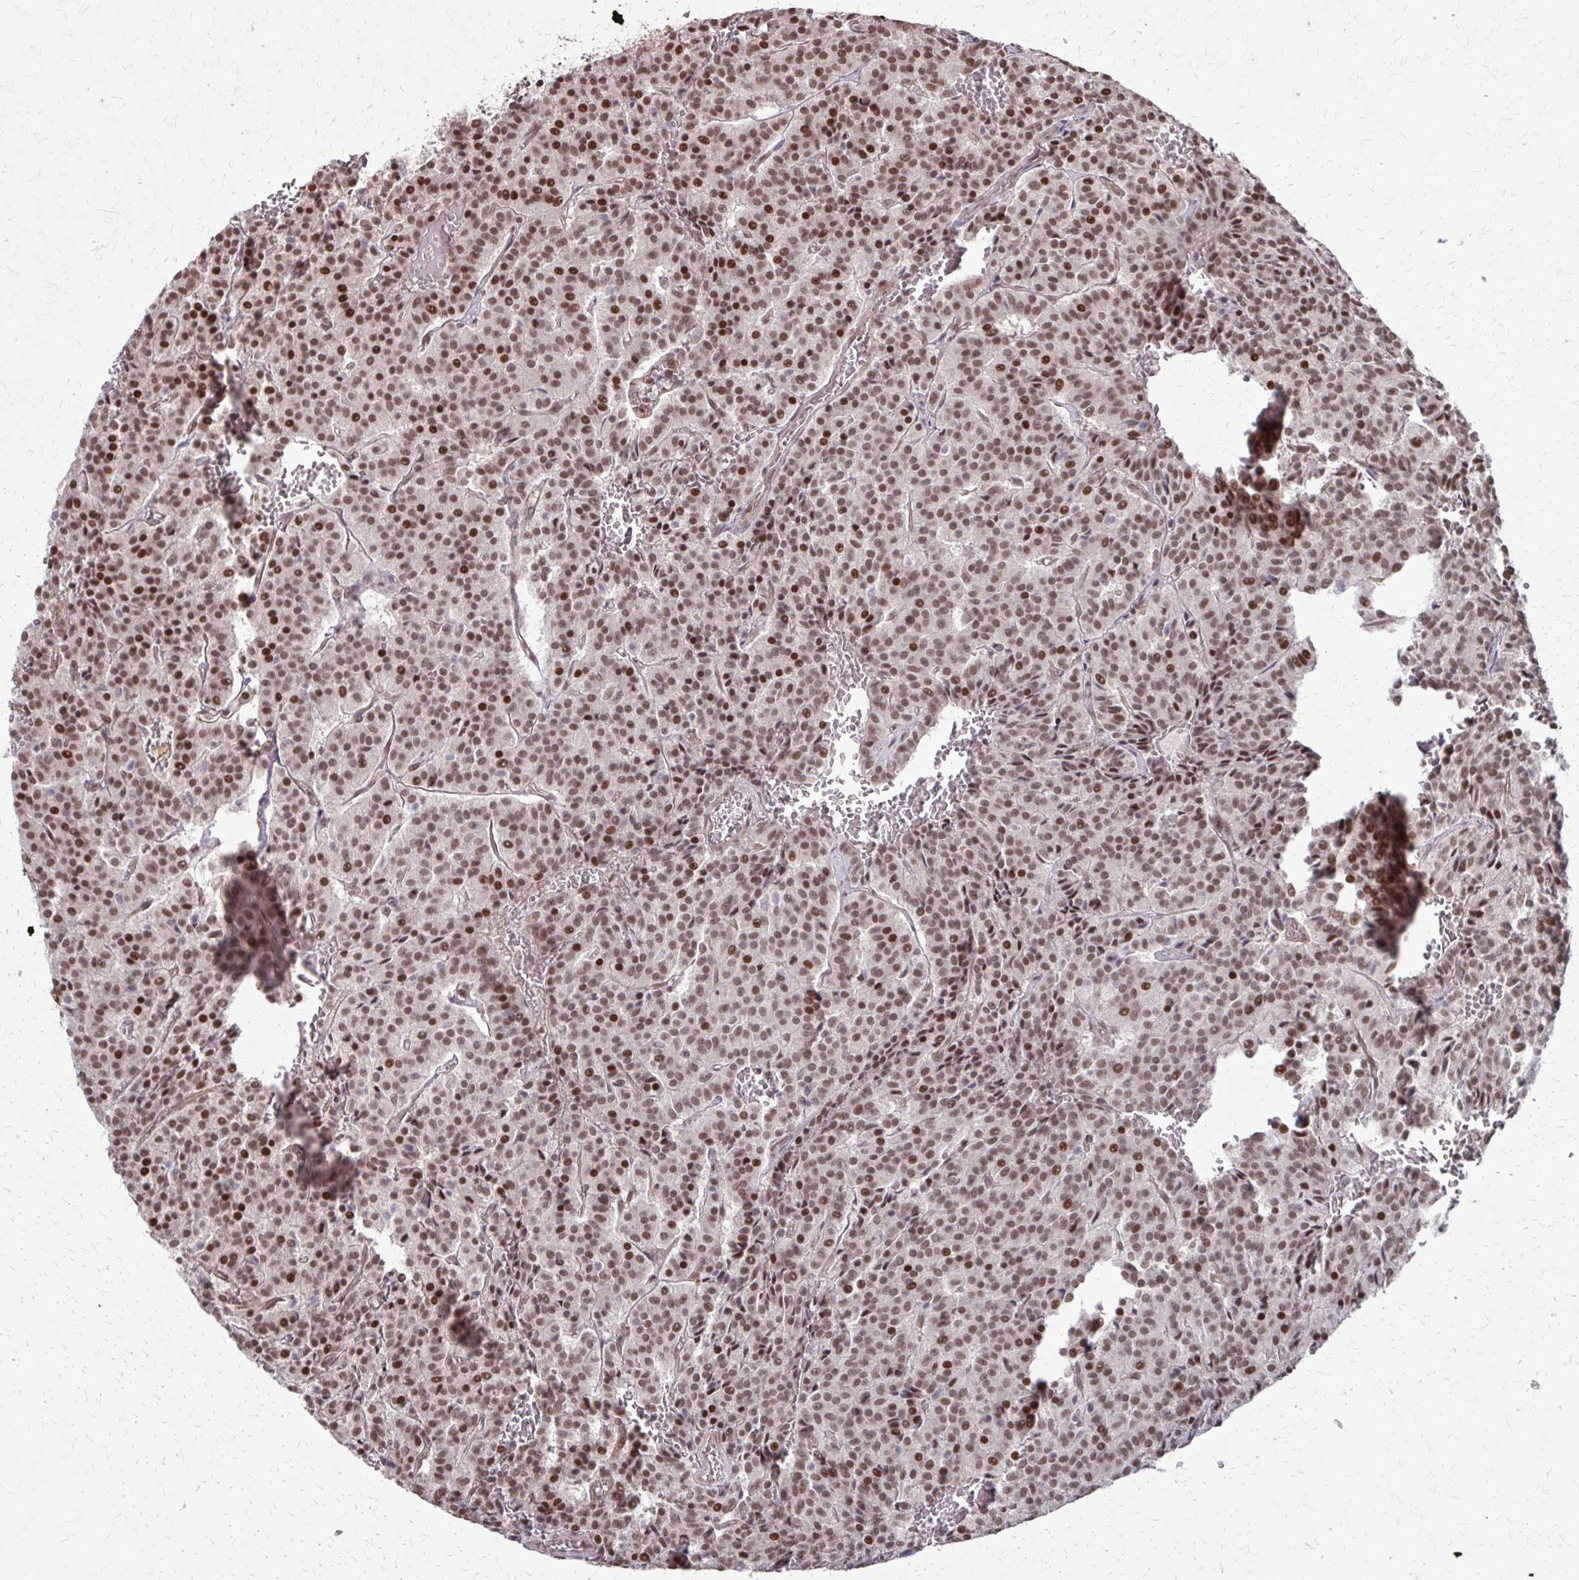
{"staining": {"intensity": "moderate", "quantity": ">75%", "location": "nuclear"}, "tissue": "carcinoid", "cell_type": "Tumor cells", "image_type": "cancer", "snomed": [{"axis": "morphology", "description": "Carcinoid, malignant, NOS"}, {"axis": "topography", "description": "Lung"}], "caption": "This image reveals immunohistochemistry staining of carcinoid, with medium moderate nuclear staining in approximately >75% of tumor cells.", "gene": "SS18", "patient": {"sex": "male", "age": 70}}